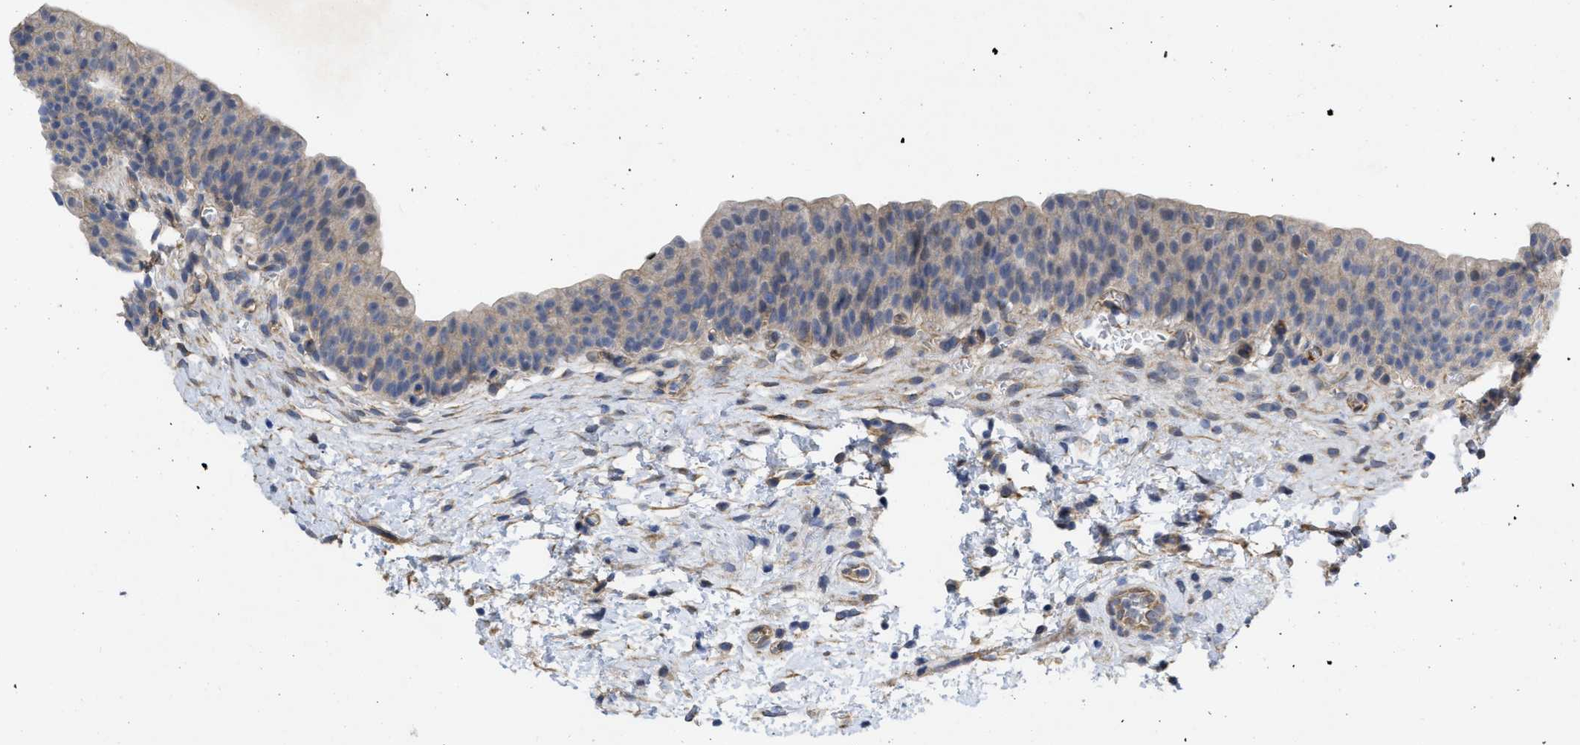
{"staining": {"intensity": "negative", "quantity": "none", "location": "none"}, "tissue": "urinary bladder", "cell_type": "Urothelial cells", "image_type": "normal", "snomed": [{"axis": "morphology", "description": "Normal tissue, NOS"}, {"axis": "topography", "description": "Urinary bladder"}], "caption": "This micrograph is of normal urinary bladder stained with IHC to label a protein in brown with the nuclei are counter-stained blue. There is no expression in urothelial cells. (DAB (3,3'-diaminobenzidine) immunohistochemistry (IHC), high magnification).", "gene": "ARHGEF26", "patient": {"sex": "male", "age": 37}}